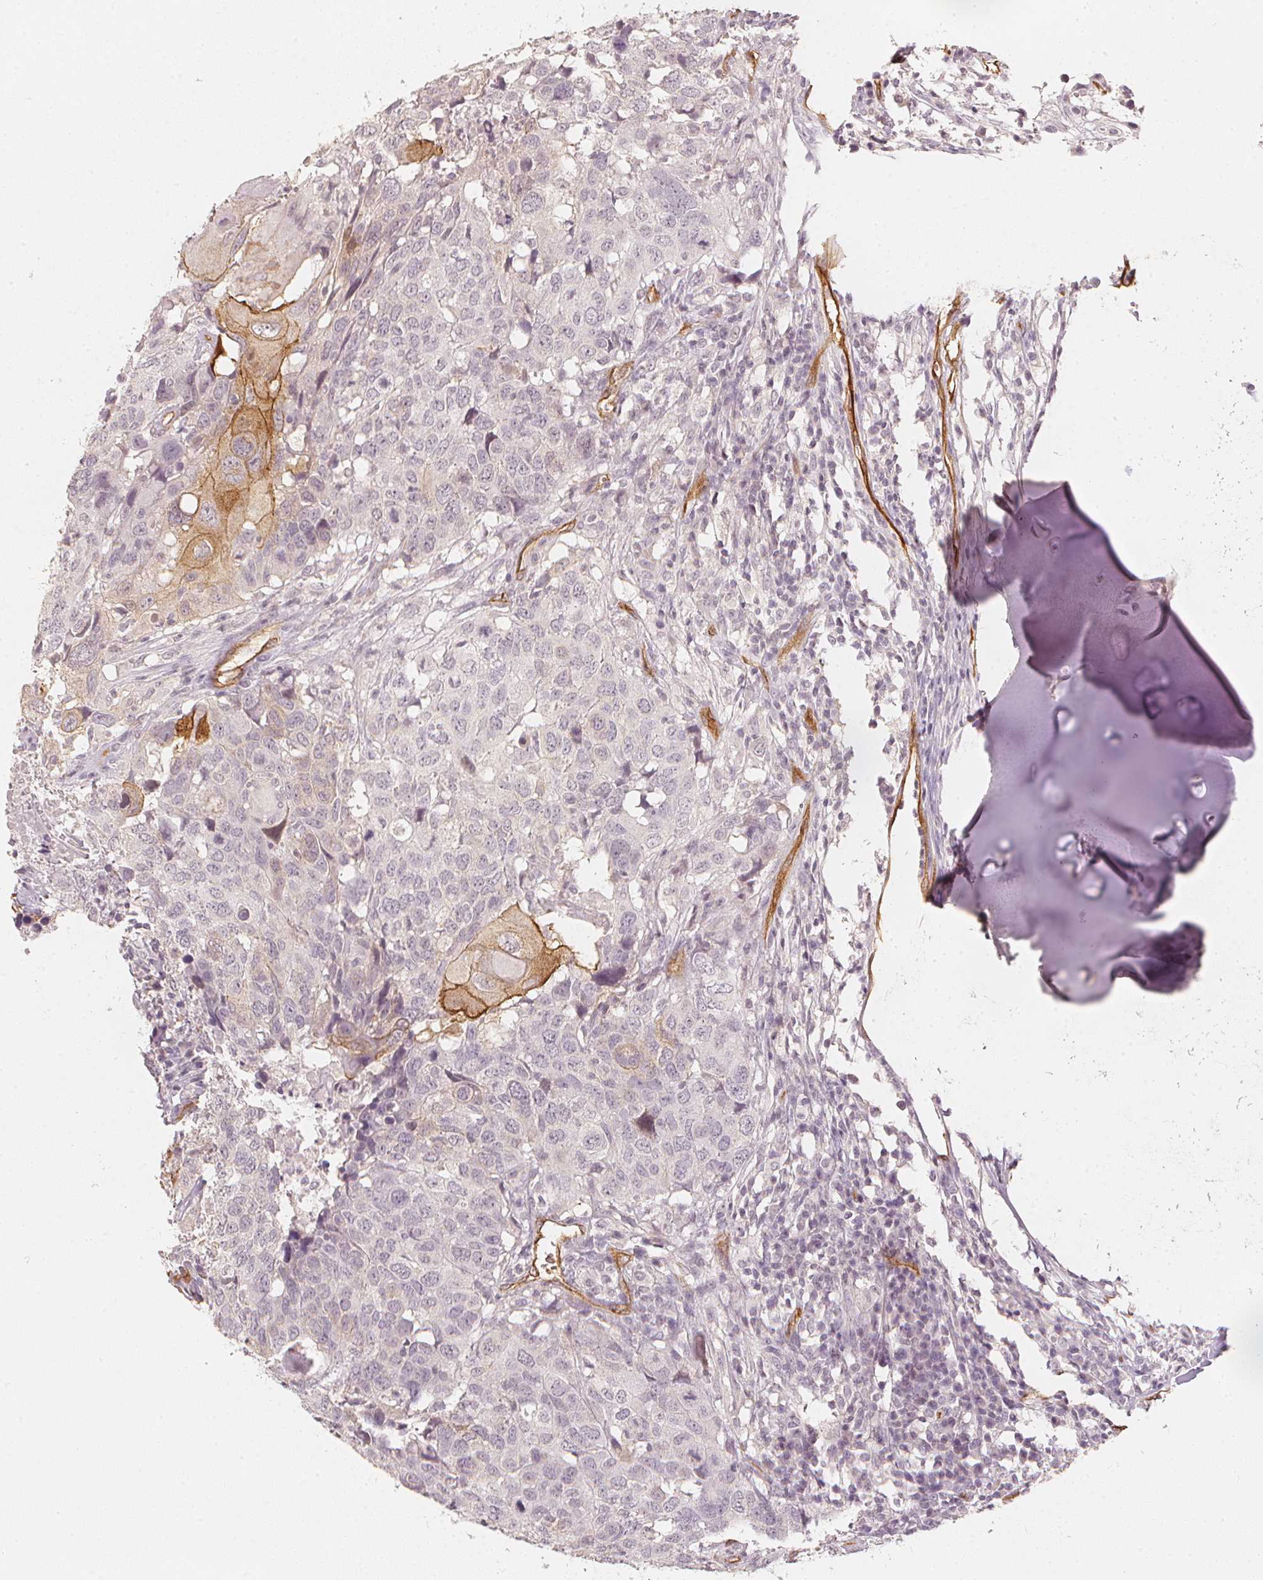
{"staining": {"intensity": "moderate", "quantity": "<25%", "location": "cytoplasmic/membranous"}, "tissue": "head and neck cancer", "cell_type": "Tumor cells", "image_type": "cancer", "snomed": [{"axis": "morphology", "description": "Normal tissue, NOS"}, {"axis": "morphology", "description": "Squamous cell carcinoma, NOS"}, {"axis": "topography", "description": "Skeletal muscle"}, {"axis": "topography", "description": "Vascular tissue"}, {"axis": "topography", "description": "Peripheral nerve tissue"}, {"axis": "topography", "description": "Head-Neck"}], "caption": "Immunohistochemical staining of head and neck cancer (squamous cell carcinoma) shows moderate cytoplasmic/membranous protein expression in about <25% of tumor cells.", "gene": "CIB1", "patient": {"sex": "male", "age": 66}}